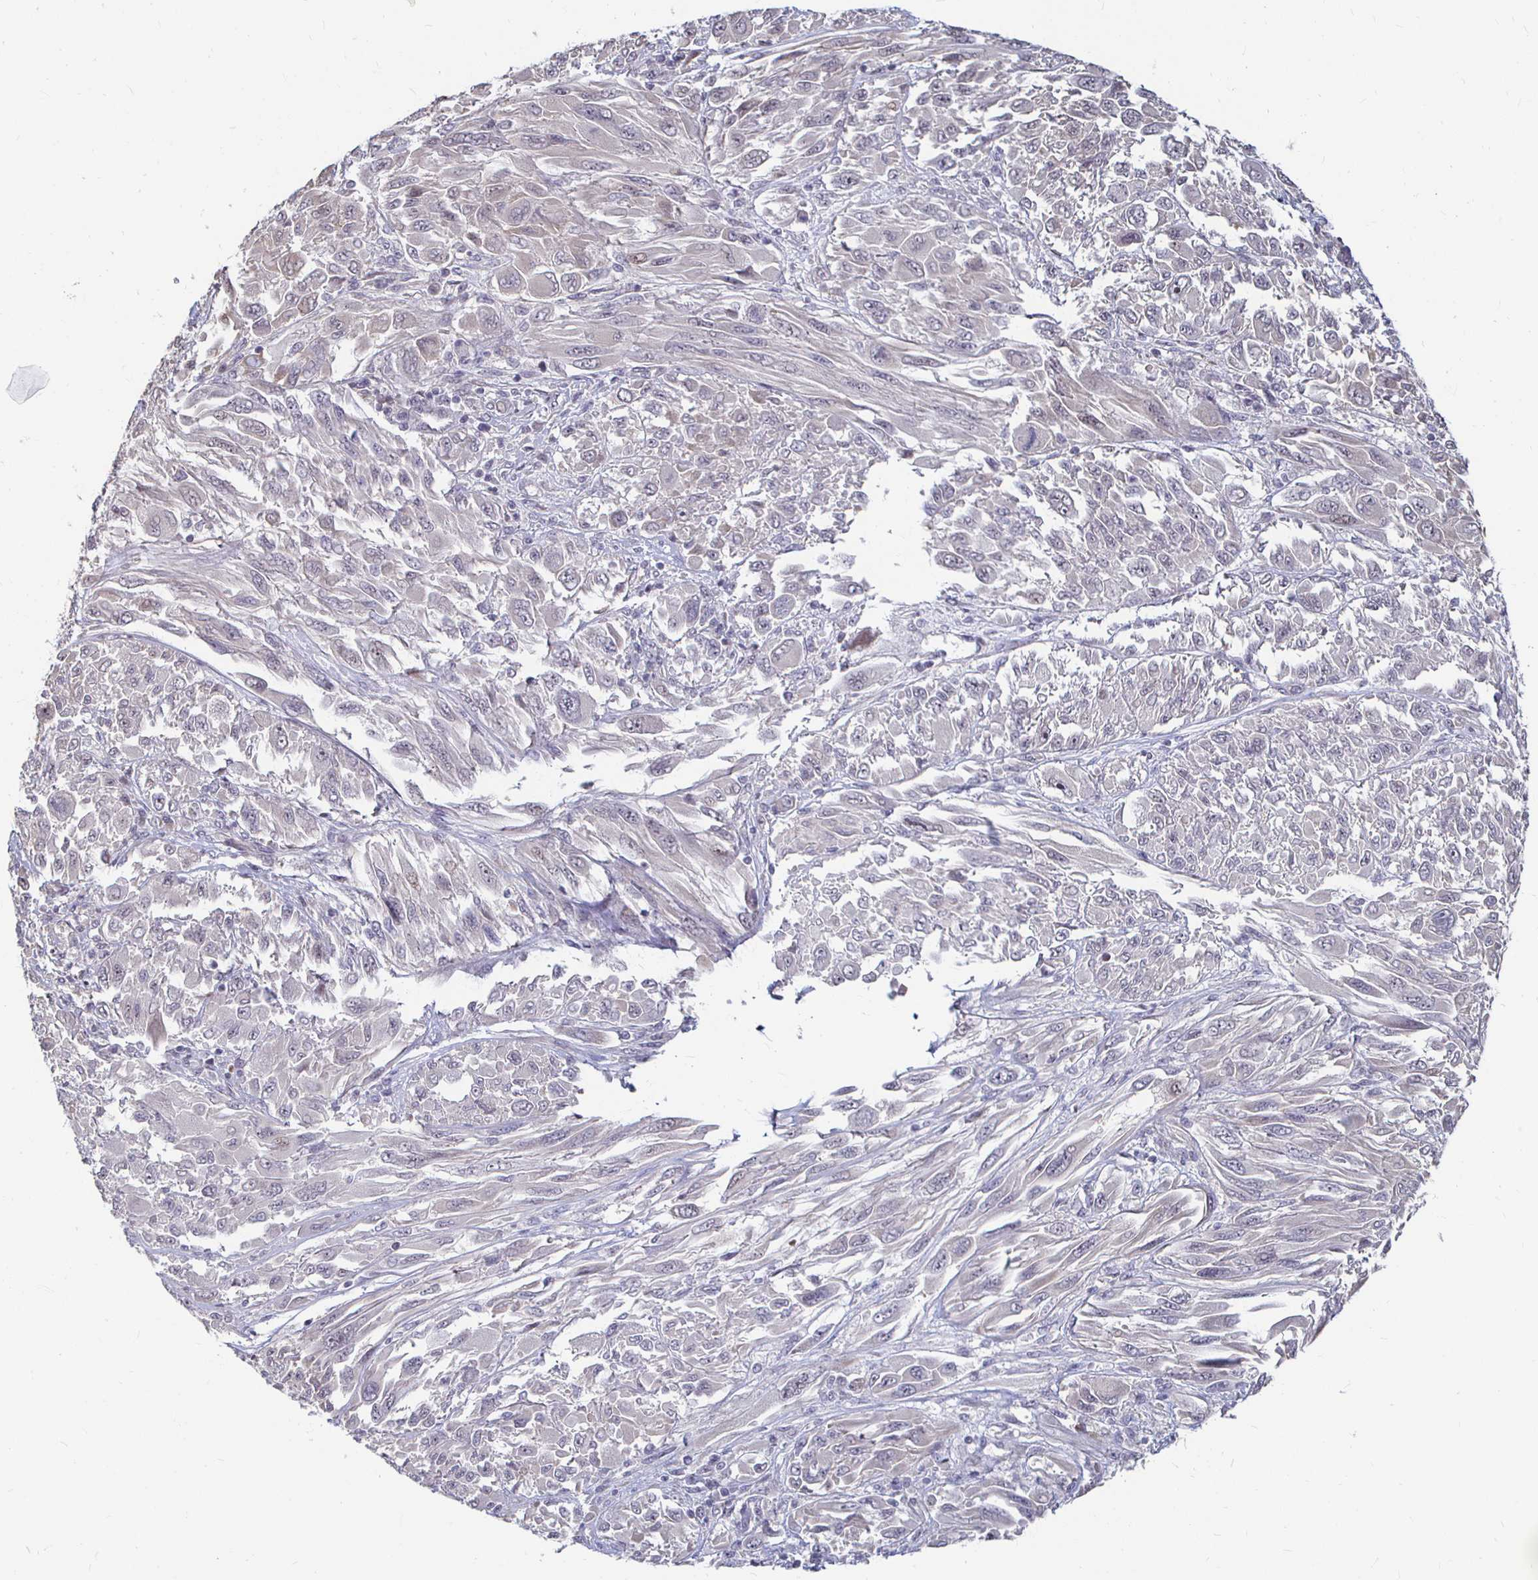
{"staining": {"intensity": "negative", "quantity": "none", "location": "none"}, "tissue": "melanoma", "cell_type": "Tumor cells", "image_type": "cancer", "snomed": [{"axis": "morphology", "description": "Malignant melanoma, NOS"}, {"axis": "topography", "description": "Skin"}], "caption": "High power microscopy histopathology image of an immunohistochemistry (IHC) photomicrograph of melanoma, revealing no significant staining in tumor cells.", "gene": "CAPN11", "patient": {"sex": "female", "age": 91}}